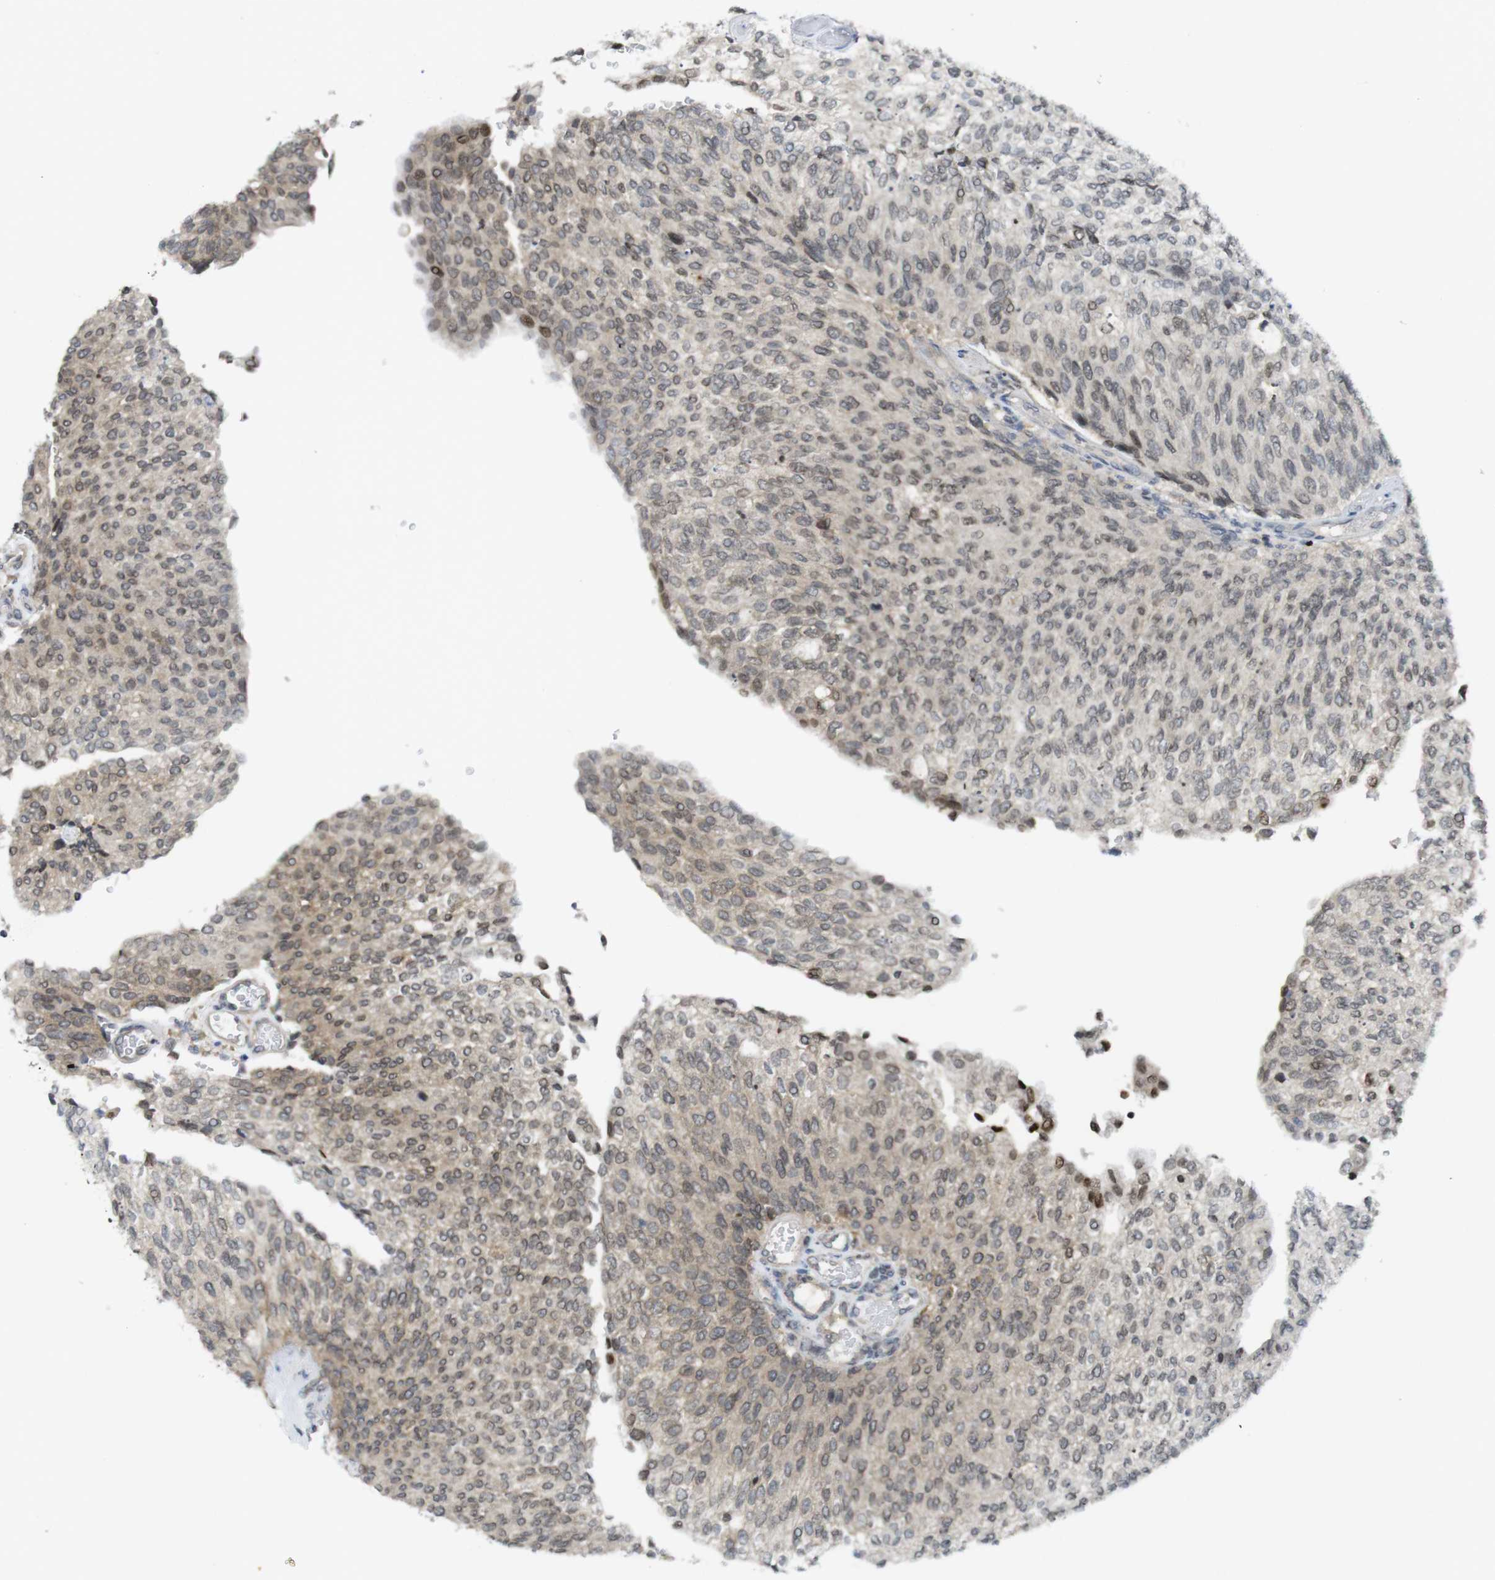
{"staining": {"intensity": "weak", "quantity": "25%-75%", "location": "cytoplasmic/membranous,nuclear"}, "tissue": "urothelial cancer", "cell_type": "Tumor cells", "image_type": "cancer", "snomed": [{"axis": "morphology", "description": "Urothelial carcinoma, Low grade"}, {"axis": "topography", "description": "Urinary bladder"}], "caption": "Urothelial carcinoma (low-grade) stained with immunohistochemistry shows weak cytoplasmic/membranous and nuclear positivity in about 25%-75% of tumor cells. The staining was performed using DAB to visualize the protein expression in brown, while the nuclei were stained in blue with hematoxylin (Magnification: 20x).", "gene": "RCC1", "patient": {"sex": "female", "age": 79}}